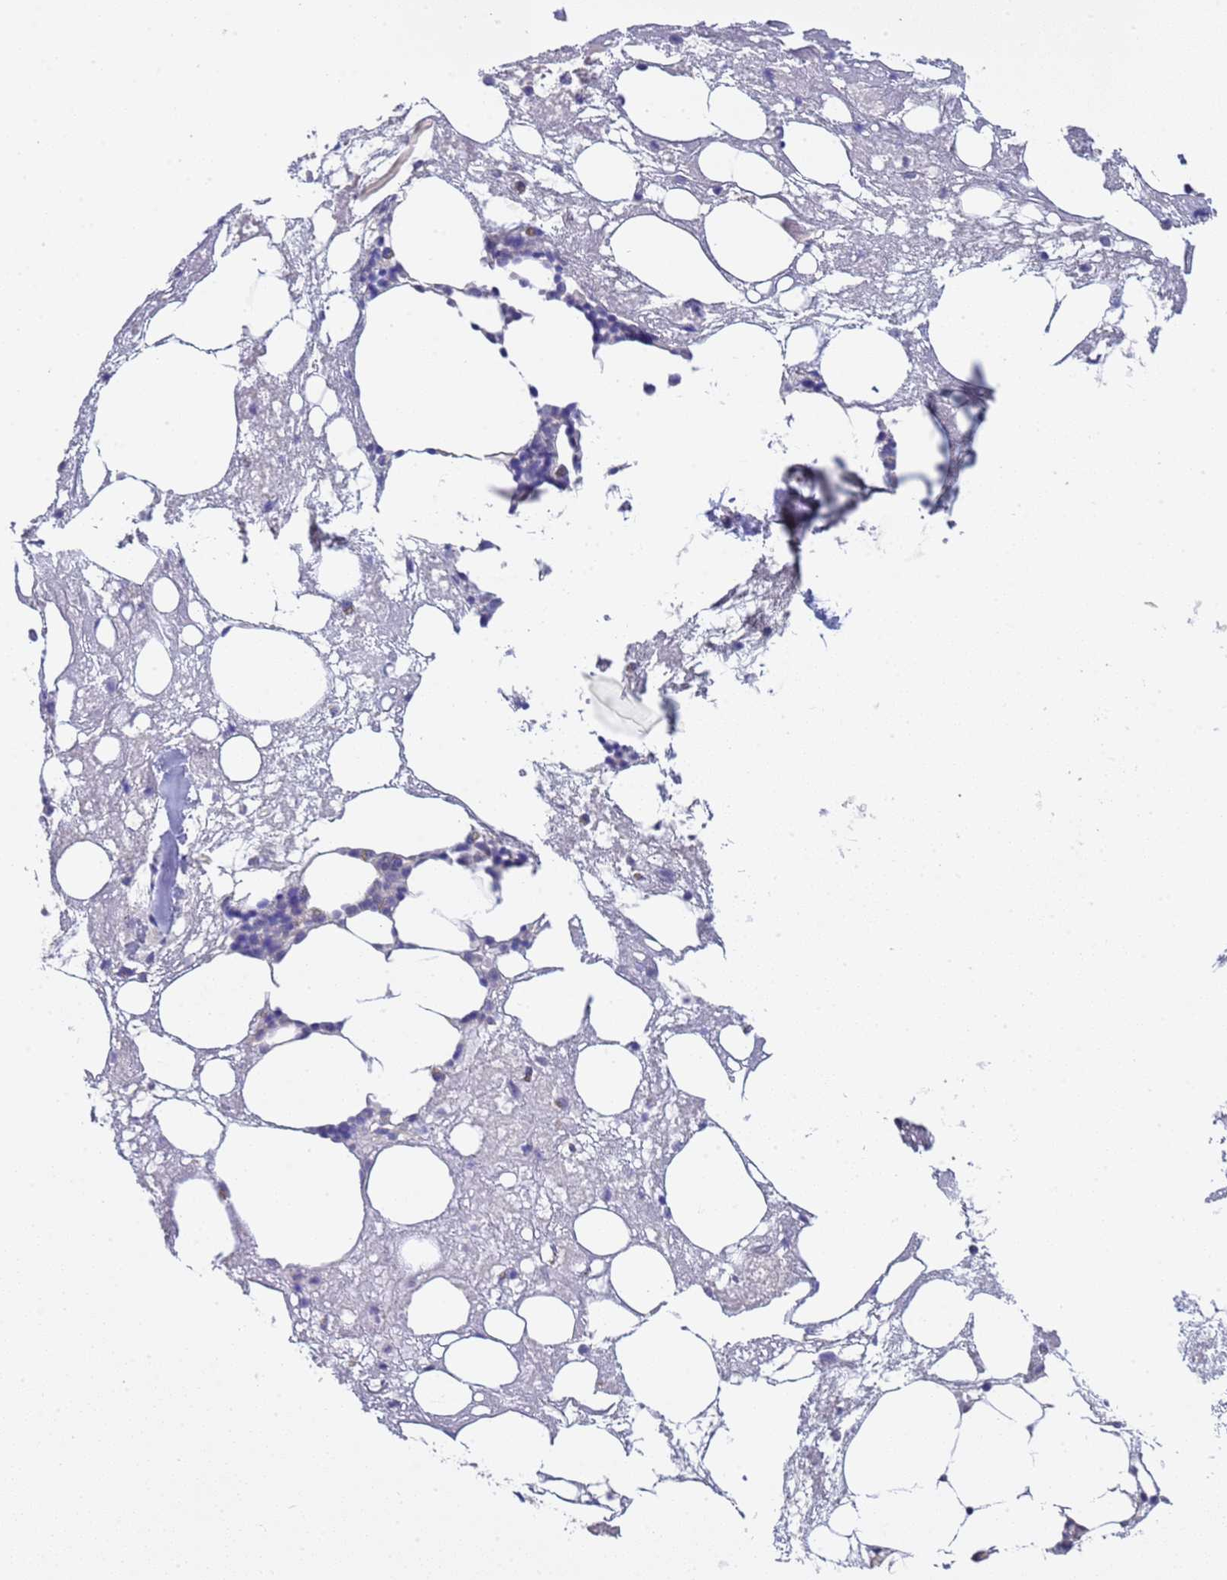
{"staining": {"intensity": "negative", "quantity": "none", "location": "none"}, "tissue": "bone marrow", "cell_type": "Hematopoietic cells", "image_type": "normal", "snomed": [{"axis": "morphology", "description": "Normal tissue, NOS"}, {"axis": "topography", "description": "Bone marrow"}], "caption": "This is an IHC histopathology image of benign bone marrow. There is no positivity in hematopoietic cells.", "gene": "TRMT10A", "patient": {"sex": "male", "age": 78}}